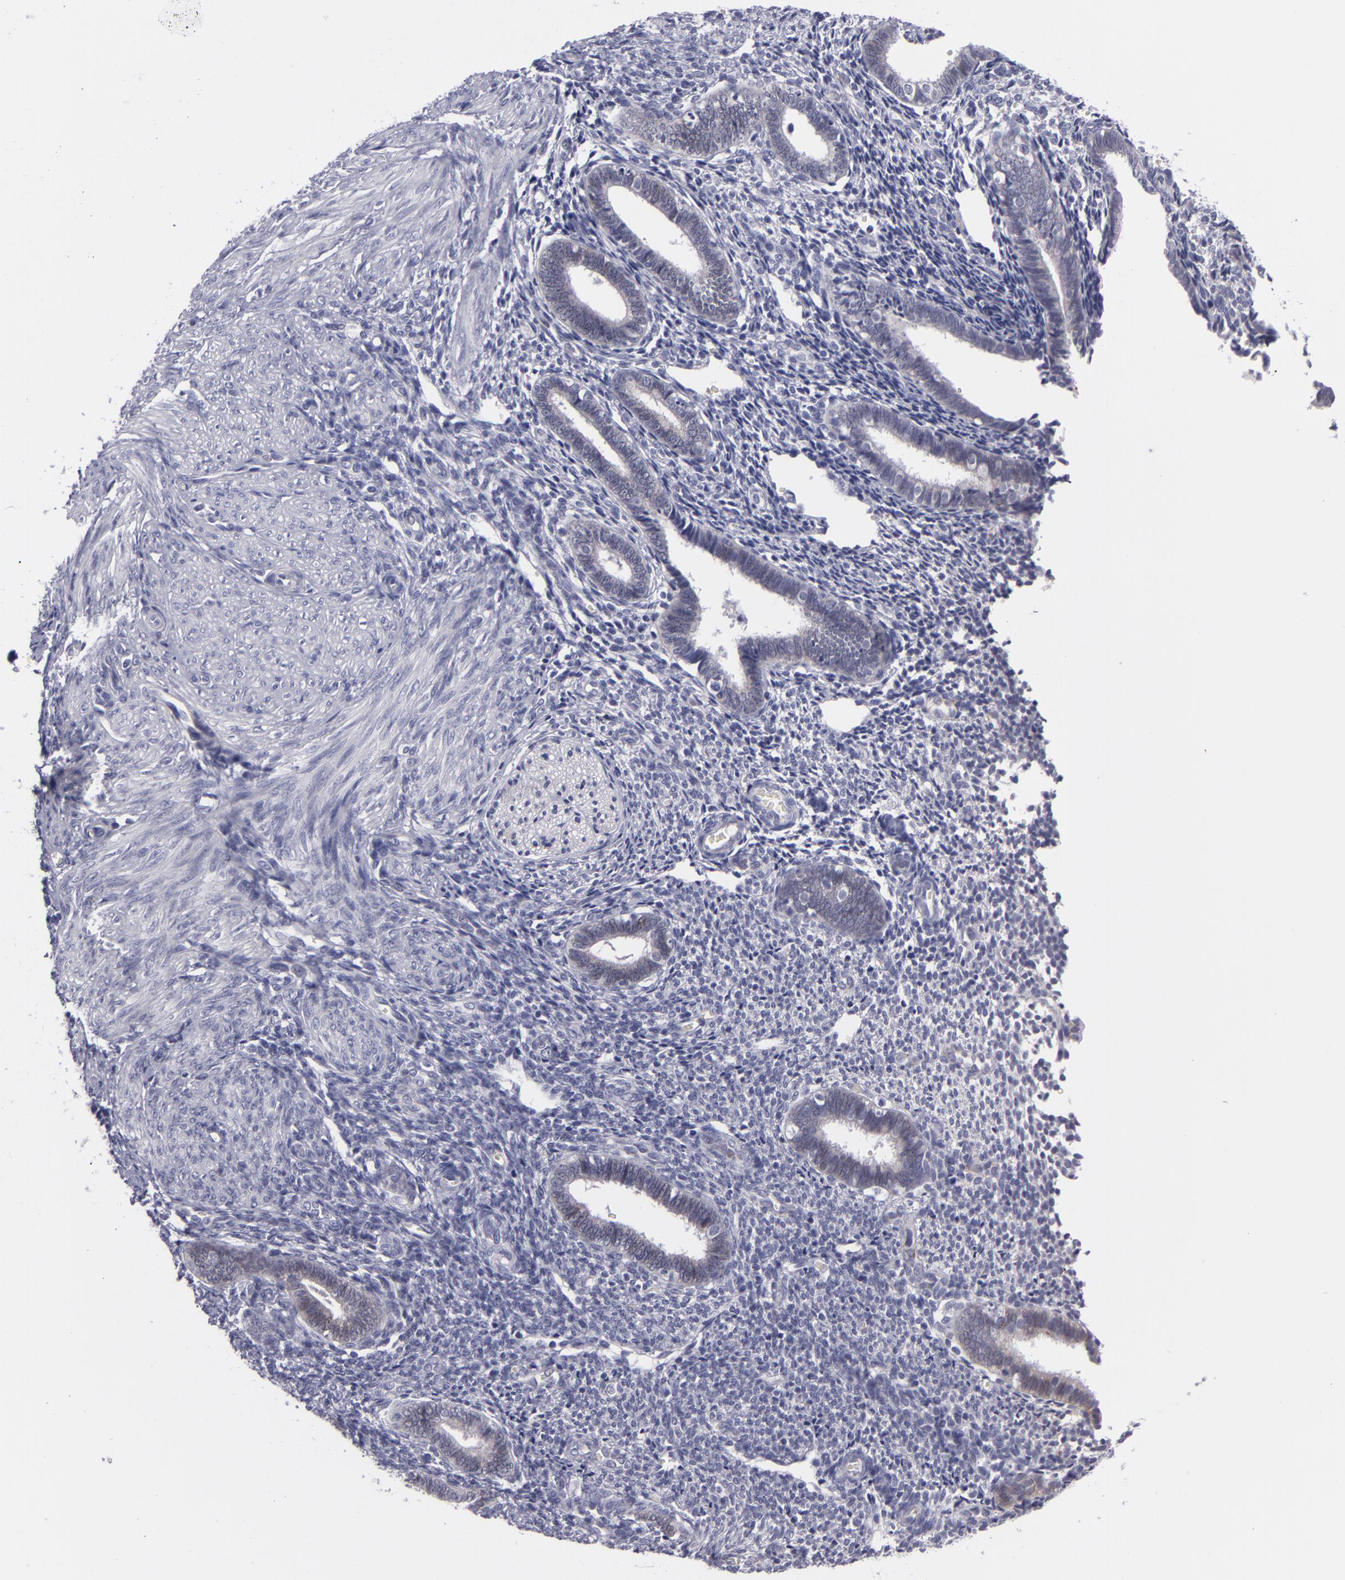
{"staining": {"intensity": "negative", "quantity": "none", "location": "none"}, "tissue": "endometrium", "cell_type": "Cells in endometrial stroma", "image_type": "normal", "snomed": [{"axis": "morphology", "description": "Normal tissue, NOS"}, {"axis": "topography", "description": "Endometrium"}], "caption": "Immunohistochemistry (IHC) histopathology image of benign endometrium: human endometrium stained with DAB (3,3'-diaminobenzidine) shows no significant protein staining in cells in endometrial stroma. (Brightfield microscopy of DAB immunohistochemistry at high magnification).", "gene": "CTNNB1", "patient": {"sex": "female", "age": 27}}